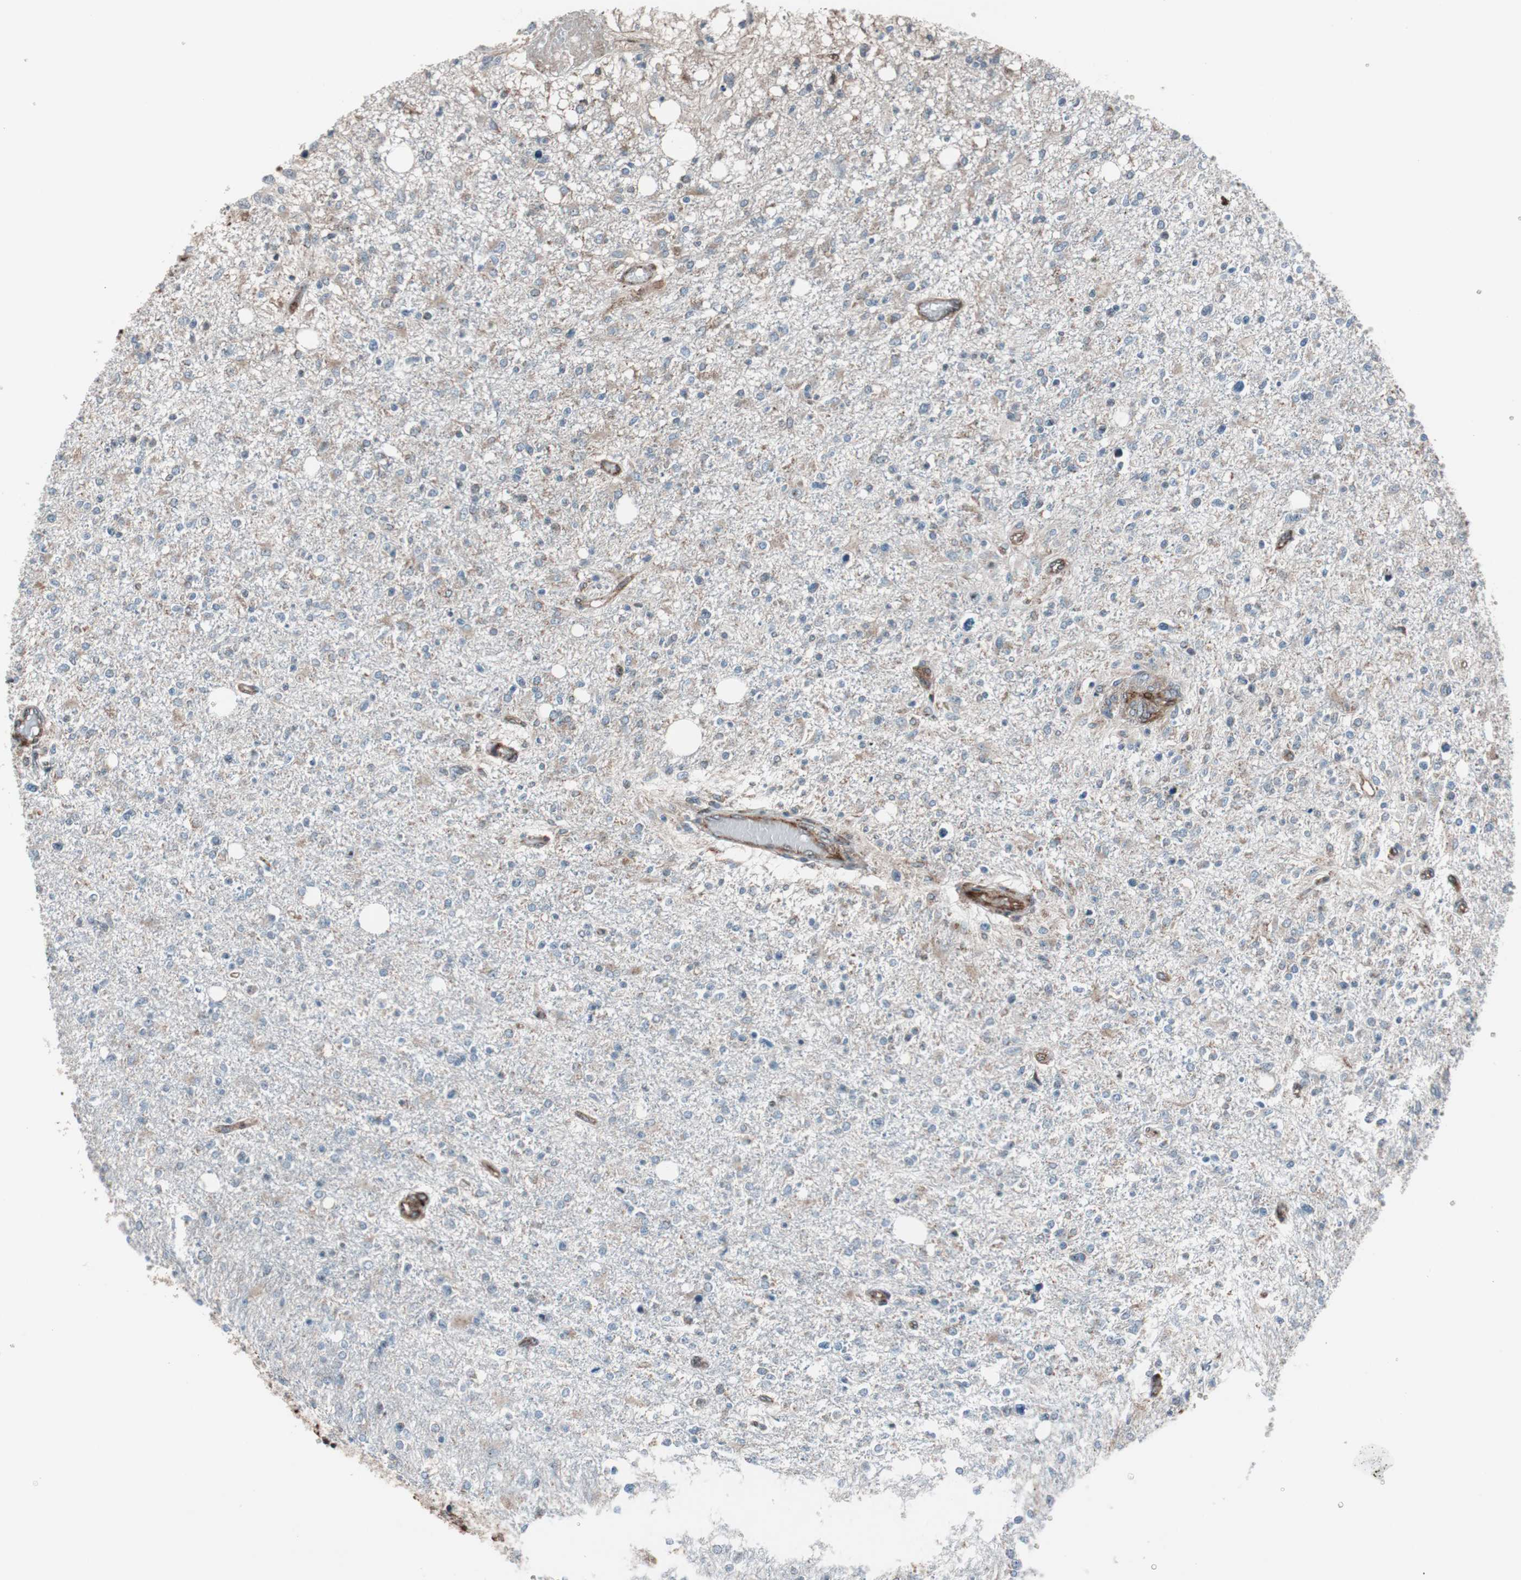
{"staining": {"intensity": "weak", "quantity": "<25%", "location": "cytoplasmic/membranous"}, "tissue": "glioma", "cell_type": "Tumor cells", "image_type": "cancer", "snomed": [{"axis": "morphology", "description": "Glioma, malignant, High grade"}, {"axis": "topography", "description": "Cerebral cortex"}], "caption": "High-grade glioma (malignant) stained for a protein using immunohistochemistry displays no staining tumor cells.", "gene": "CCL14", "patient": {"sex": "male", "age": 76}}